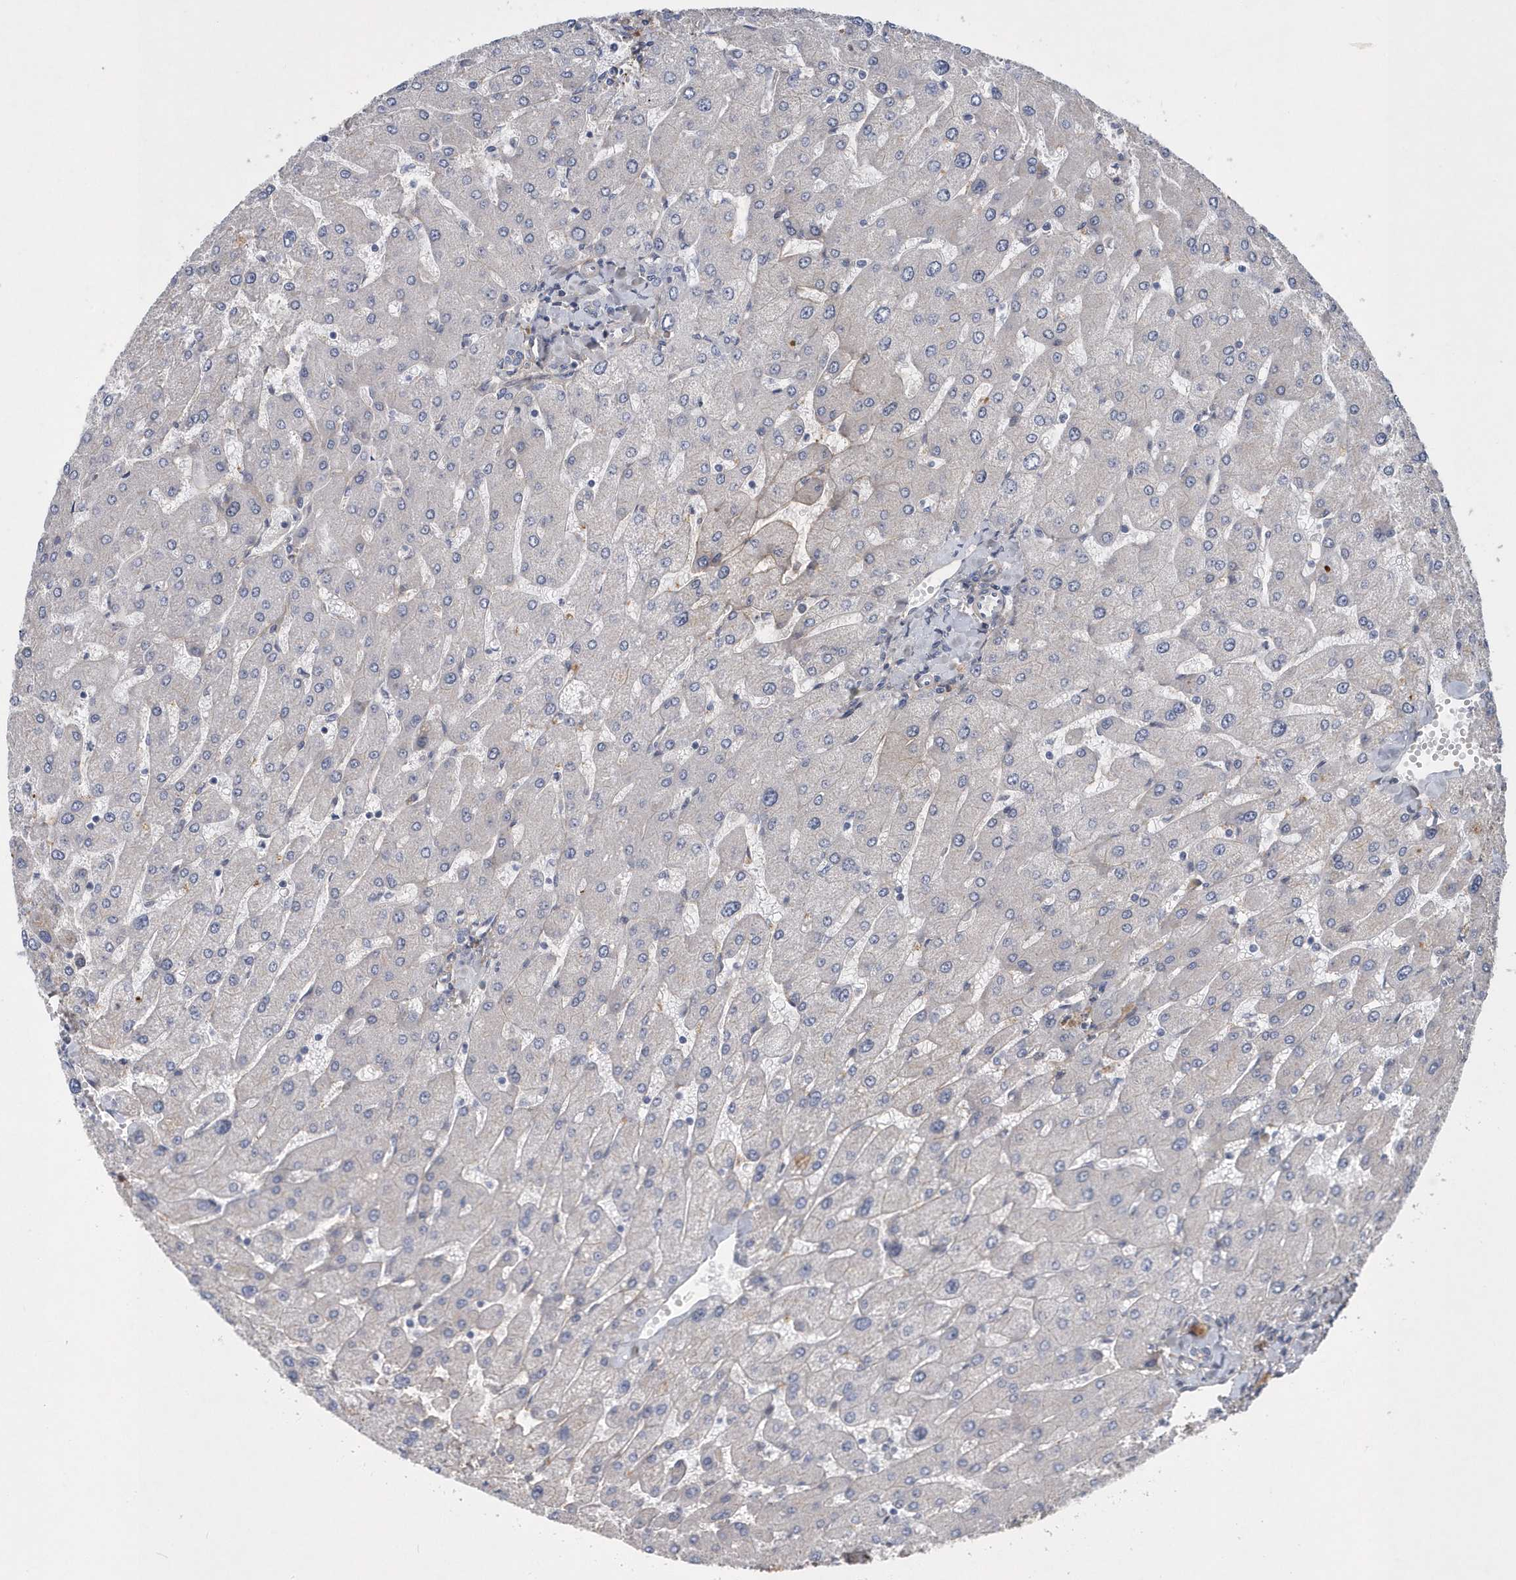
{"staining": {"intensity": "negative", "quantity": "none", "location": "none"}, "tissue": "liver", "cell_type": "Cholangiocytes", "image_type": "normal", "snomed": [{"axis": "morphology", "description": "Normal tissue, NOS"}, {"axis": "topography", "description": "Liver"}], "caption": "The photomicrograph shows no staining of cholangiocytes in unremarkable liver. (DAB IHC with hematoxylin counter stain).", "gene": "FAM217A", "patient": {"sex": "male", "age": 55}}